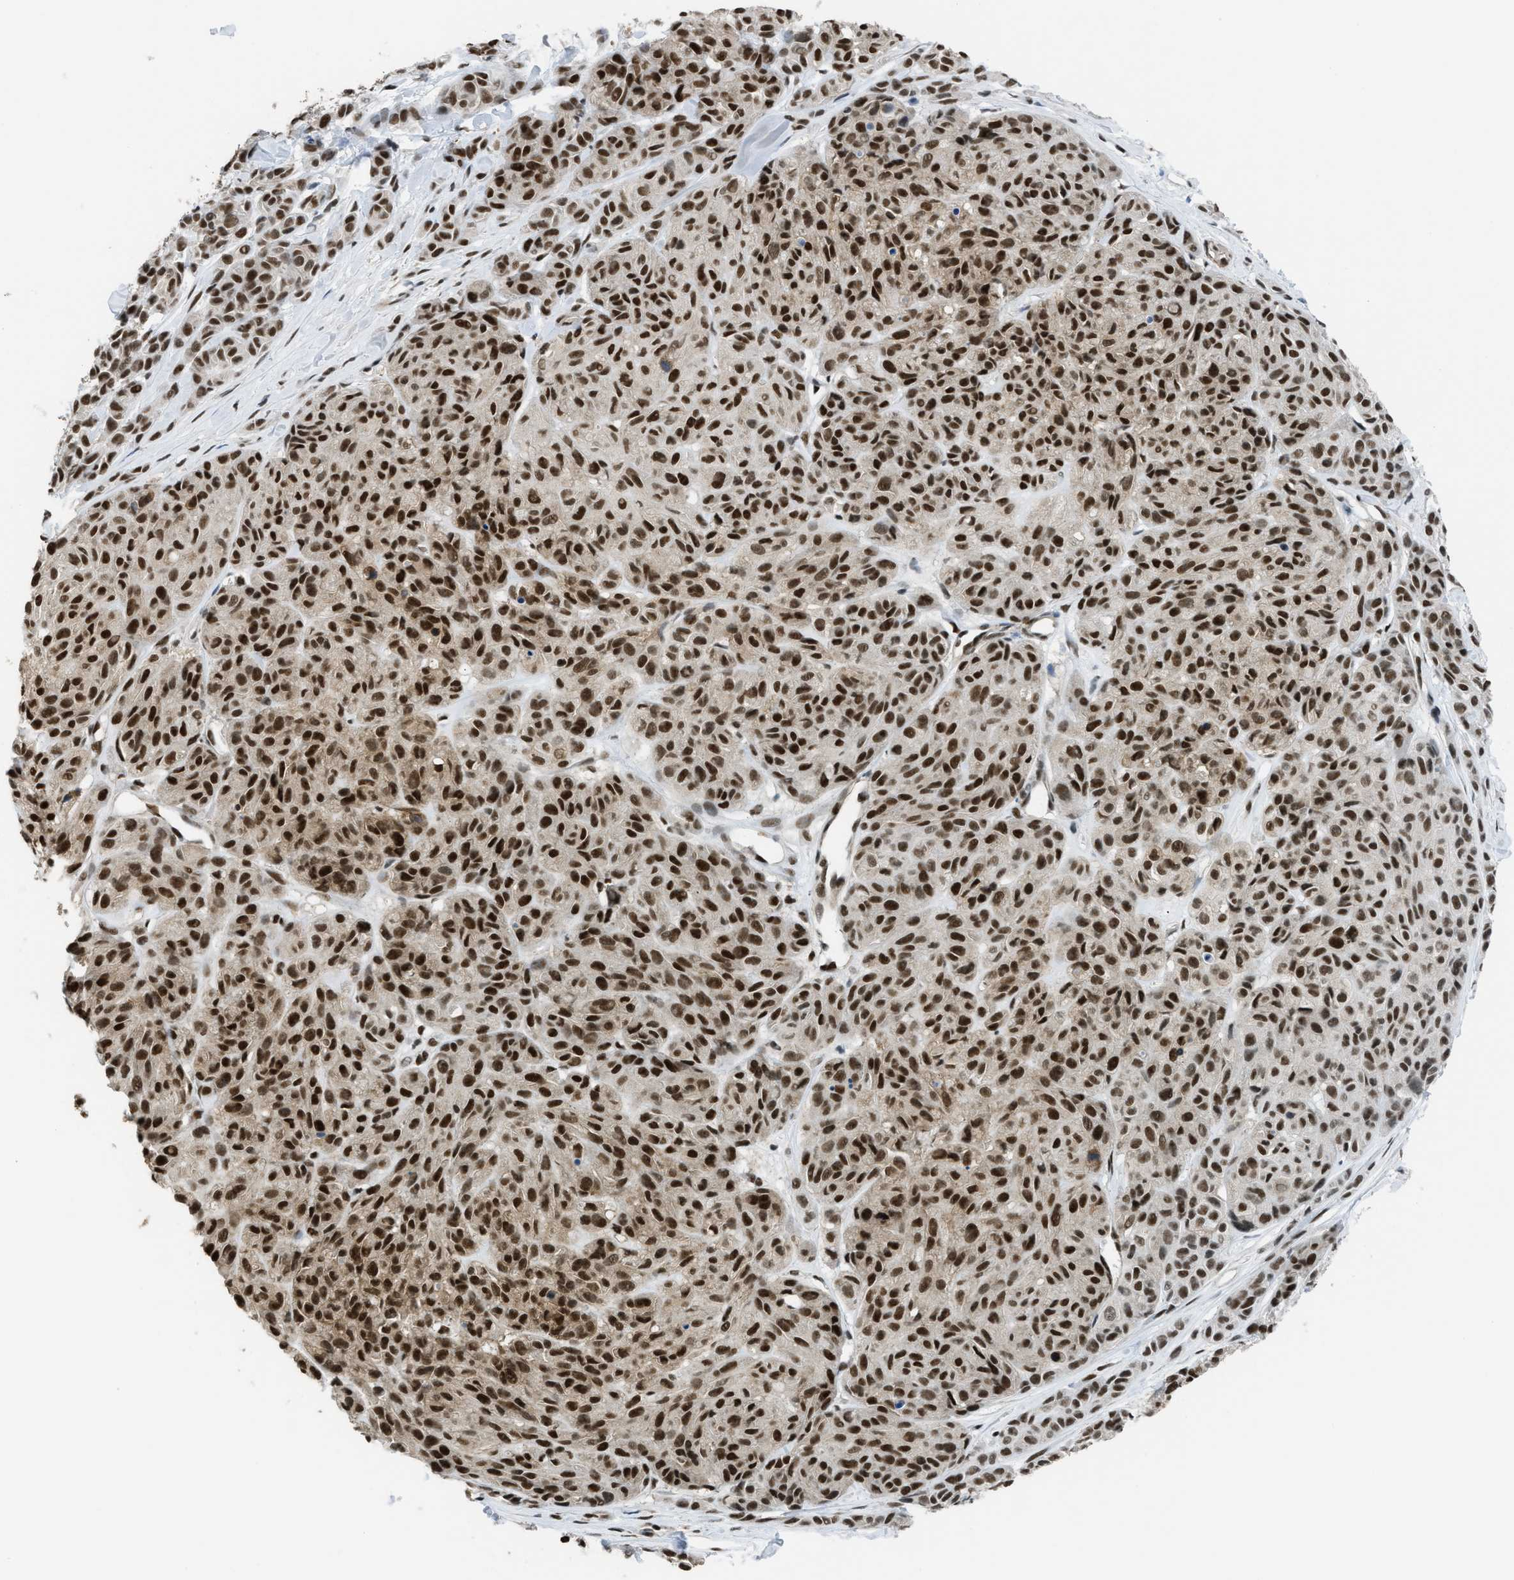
{"staining": {"intensity": "strong", "quantity": ">75%", "location": "nuclear"}, "tissue": "melanoma", "cell_type": "Tumor cells", "image_type": "cancer", "snomed": [{"axis": "morphology", "description": "Malignant melanoma, NOS"}, {"axis": "topography", "description": "Skin"}], "caption": "Strong nuclear staining is present in about >75% of tumor cells in malignant melanoma.", "gene": "SCAF4", "patient": {"sex": "male", "age": 62}}